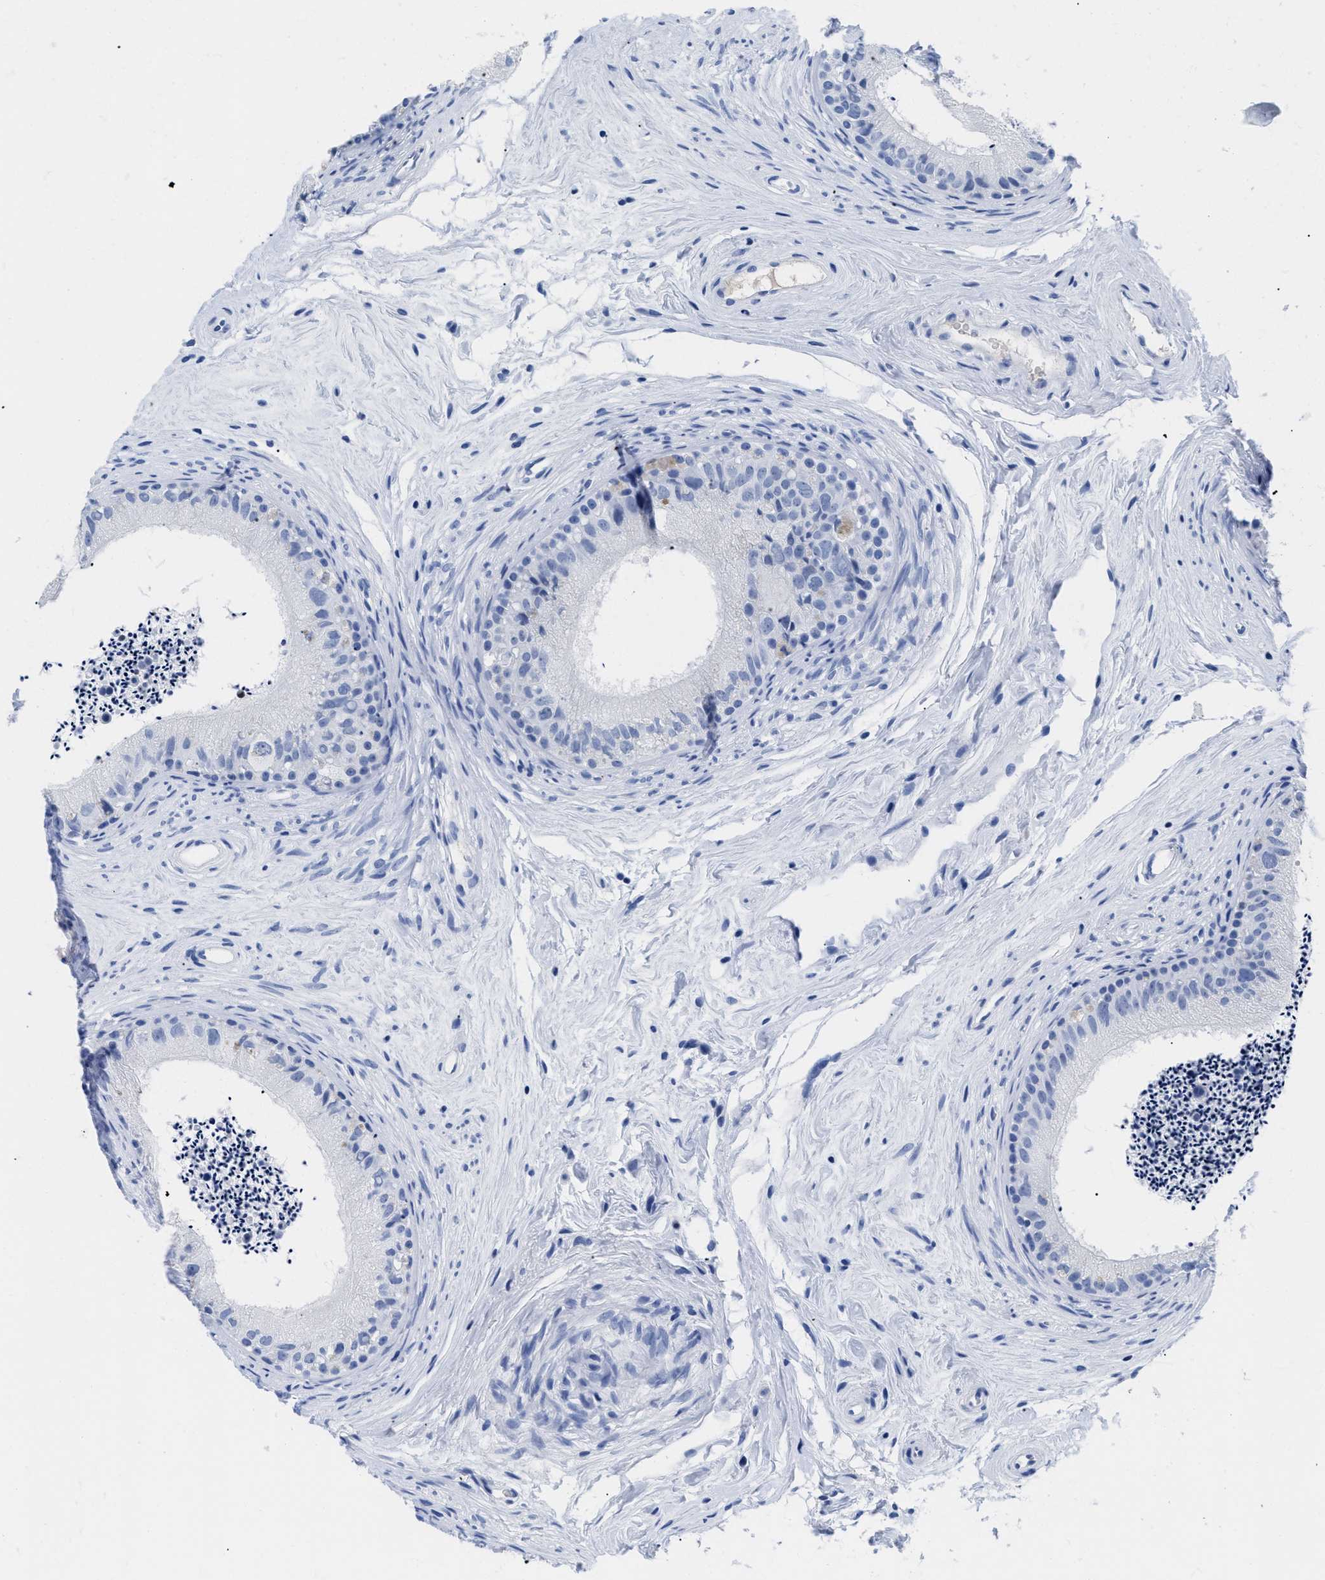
{"staining": {"intensity": "negative", "quantity": "none", "location": "none"}, "tissue": "epididymis", "cell_type": "Glandular cells", "image_type": "normal", "snomed": [{"axis": "morphology", "description": "Normal tissue, NOS"}, {"axis": "topography", "description": "Epididymis"}], "caption": "DAB immunohistochemical staining of unremarkable human epididymis demonstrates no significant expression in glandular cells.", "gene": "TREML1", "patient": {"sex": "male", "age": 56}}